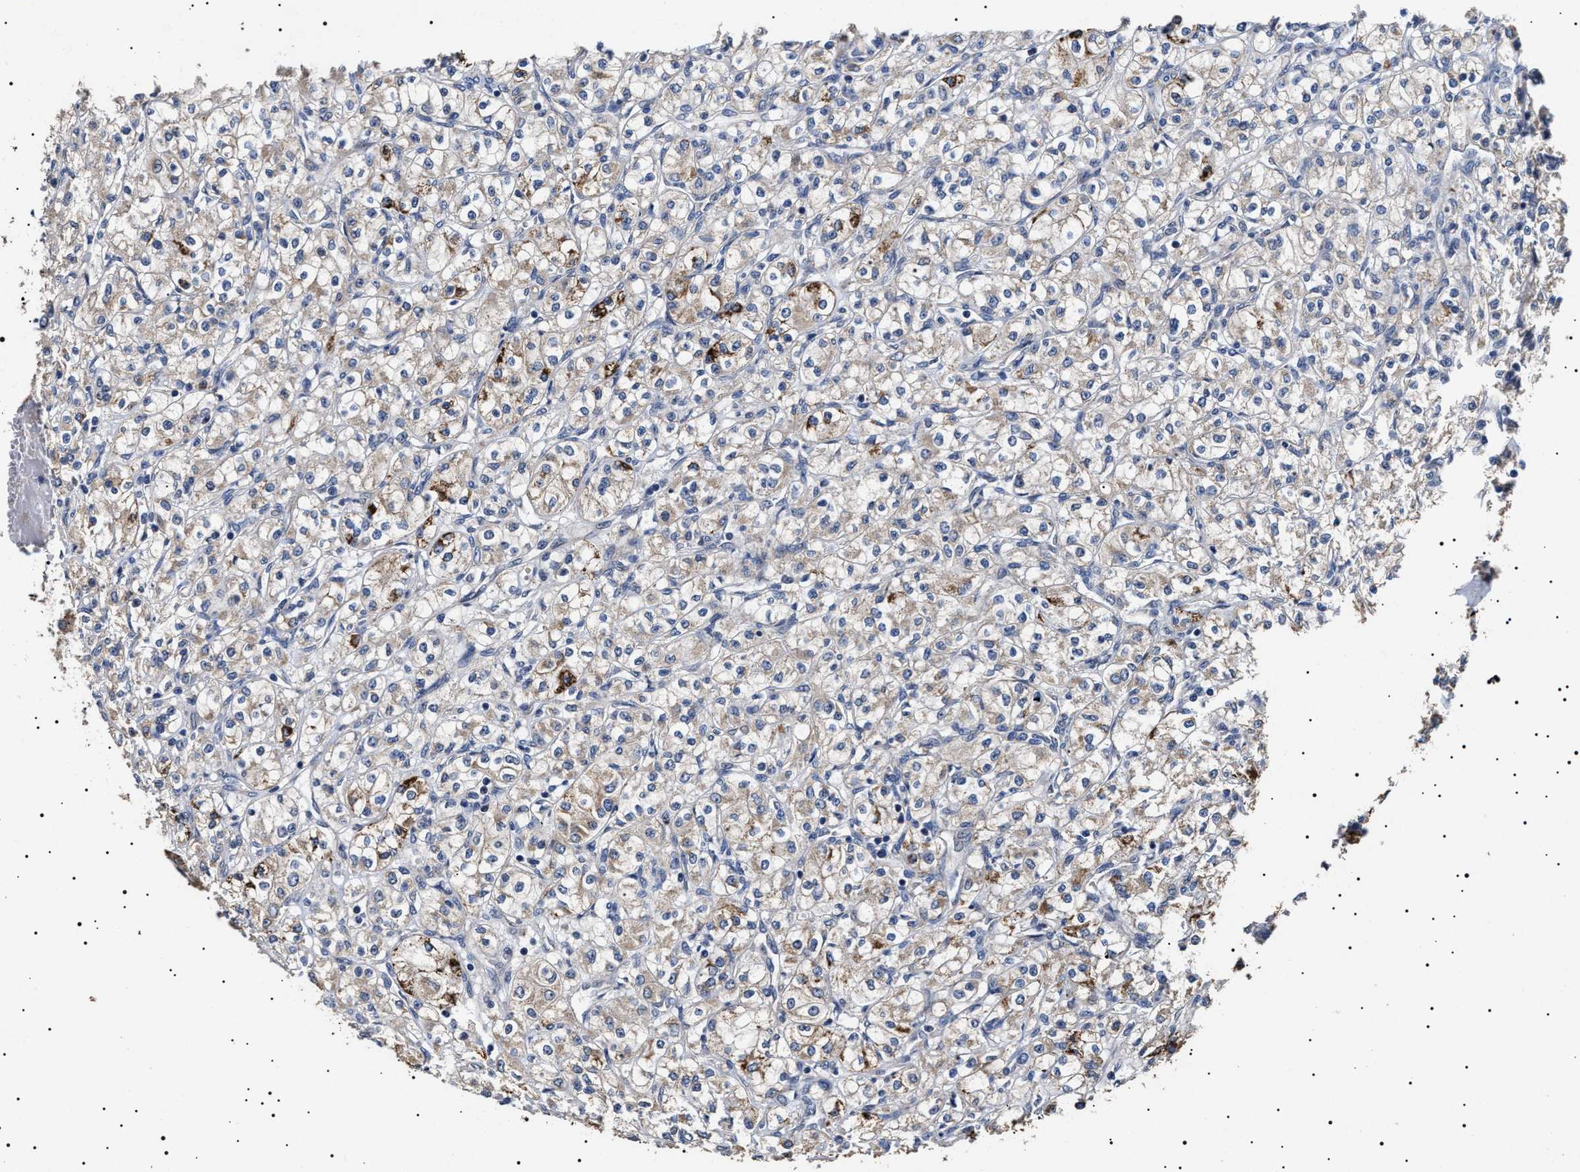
{"staining": {"intensity": "moderate", "quantity": "<25%", "location": "cytoplasmic/membranous"}, "tissue": "renal cancer", "cell_type": "Tumor cells", "image_type": "cancer", "snomed": [{"axis": "morphology", "description": "Adenocarcinoma, NOS"}, {"axis": "topography", "description": "Kidney"}], "caption": "An immunohistochemistry histopathology image of tumor tissue is shown. Protein staining in brown labels moderate cytoplasmic/membranous positivity in renal cancer (adenocarcinoma) within tumor cells.", "gene": "RAB34", "patient": {"sex": "male", "age": 77}}